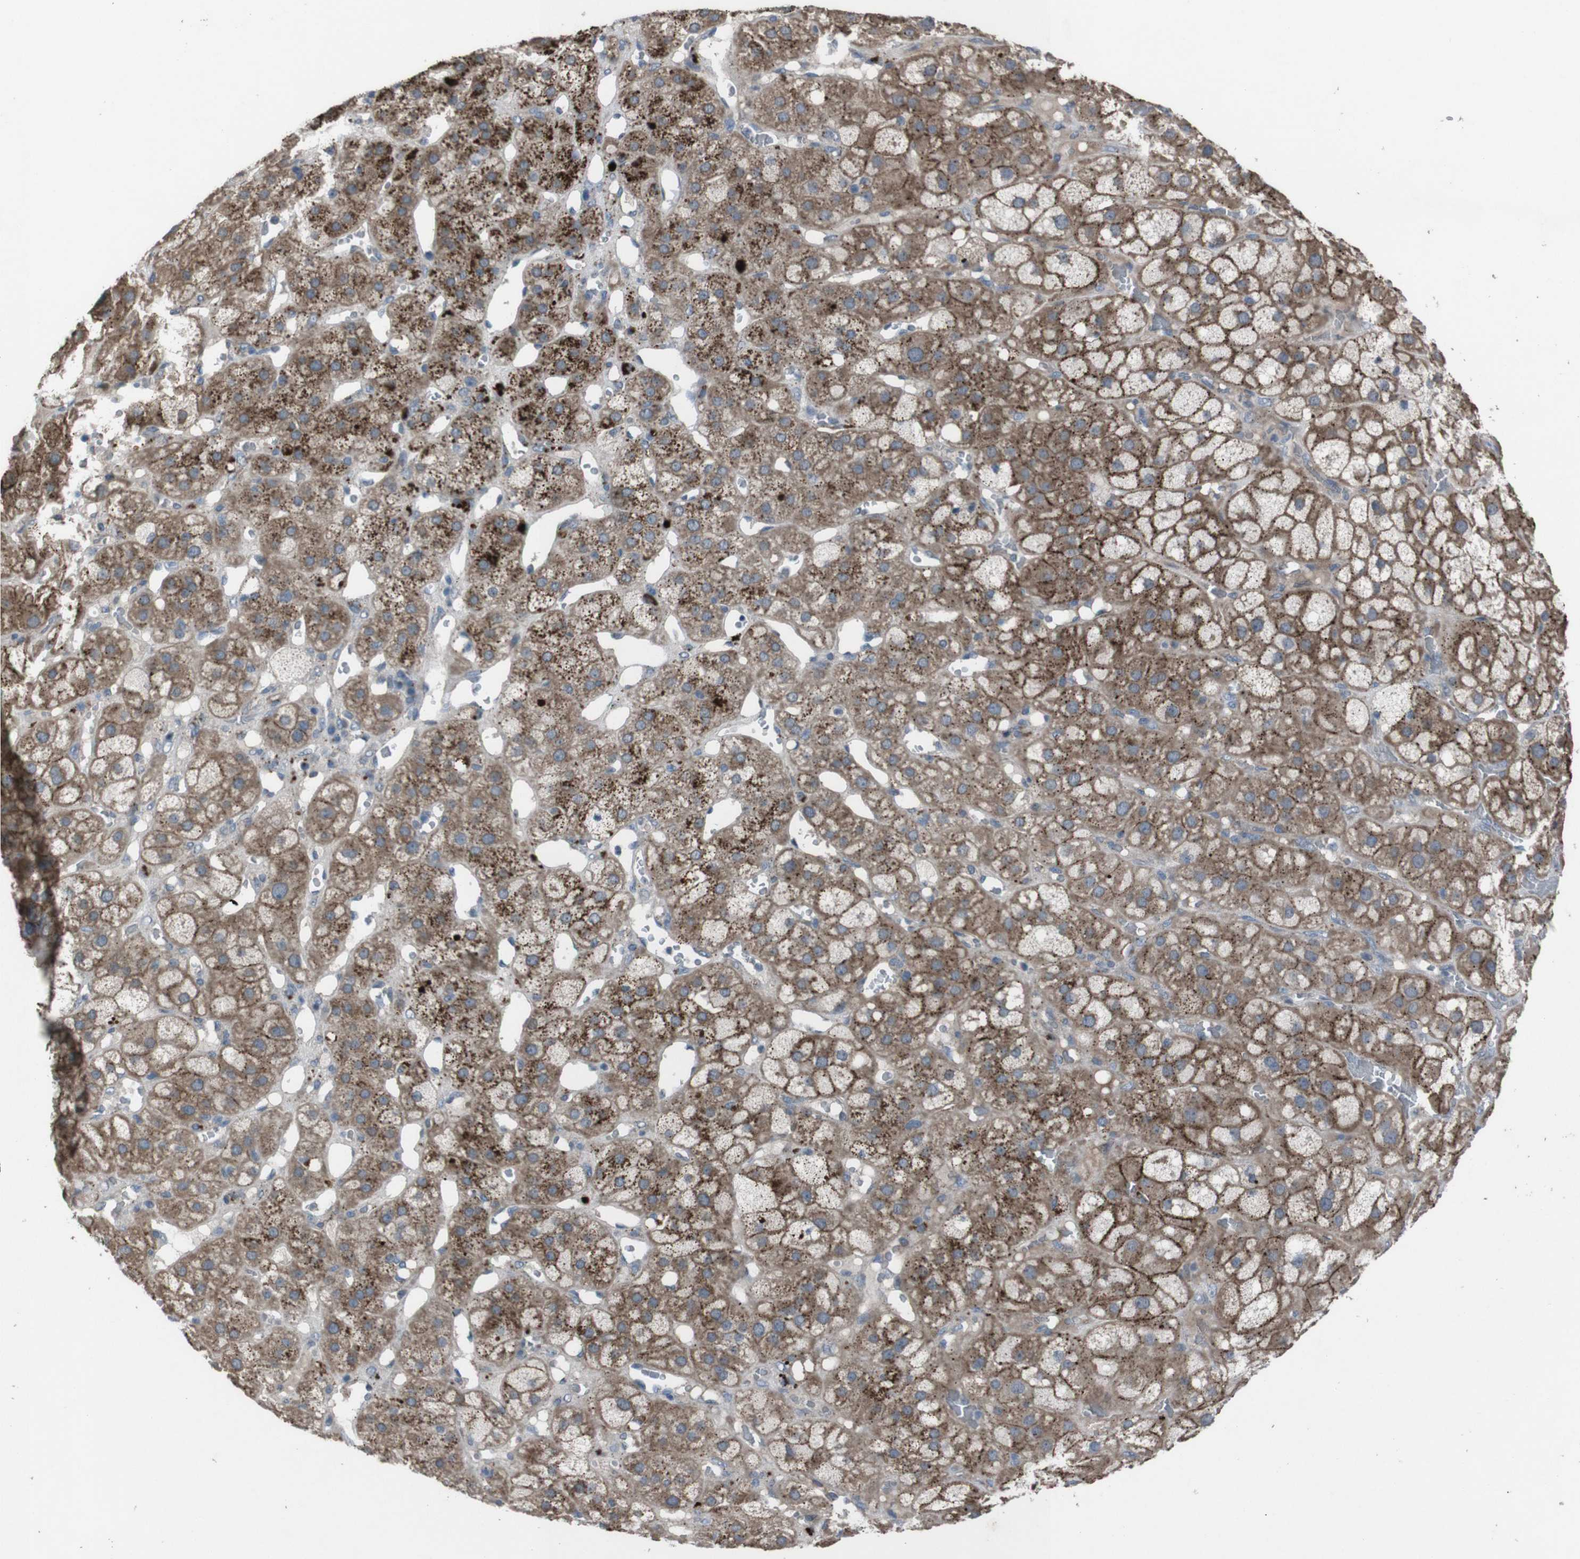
{"staining": {"intensity": "moderate", "quantity": ">75%", "location": "cytoplasmic/membranous"}, "tissue": "adrenal gland", "cell_type": "Glandular cells", "image_type": "normal", "snomed": [{"axis": "morphology", "description": "Normal tissue, NOS"}, {"axis": "topography", "description": "Adrenal gland"}], "caption": "Immunohistochemical staining of unremarkable human adrenal gland reveals moderate cytoplasmic/membranous protein staining in about >75% of glandular cells. The staining was performed using DAB to visualize the protein expression in brown, while the nuclei were stained in blue with hematoxylin (Magnification: 20x).", "gene": "EFNA5", "patient": {"sex": "female", "age": 47}}